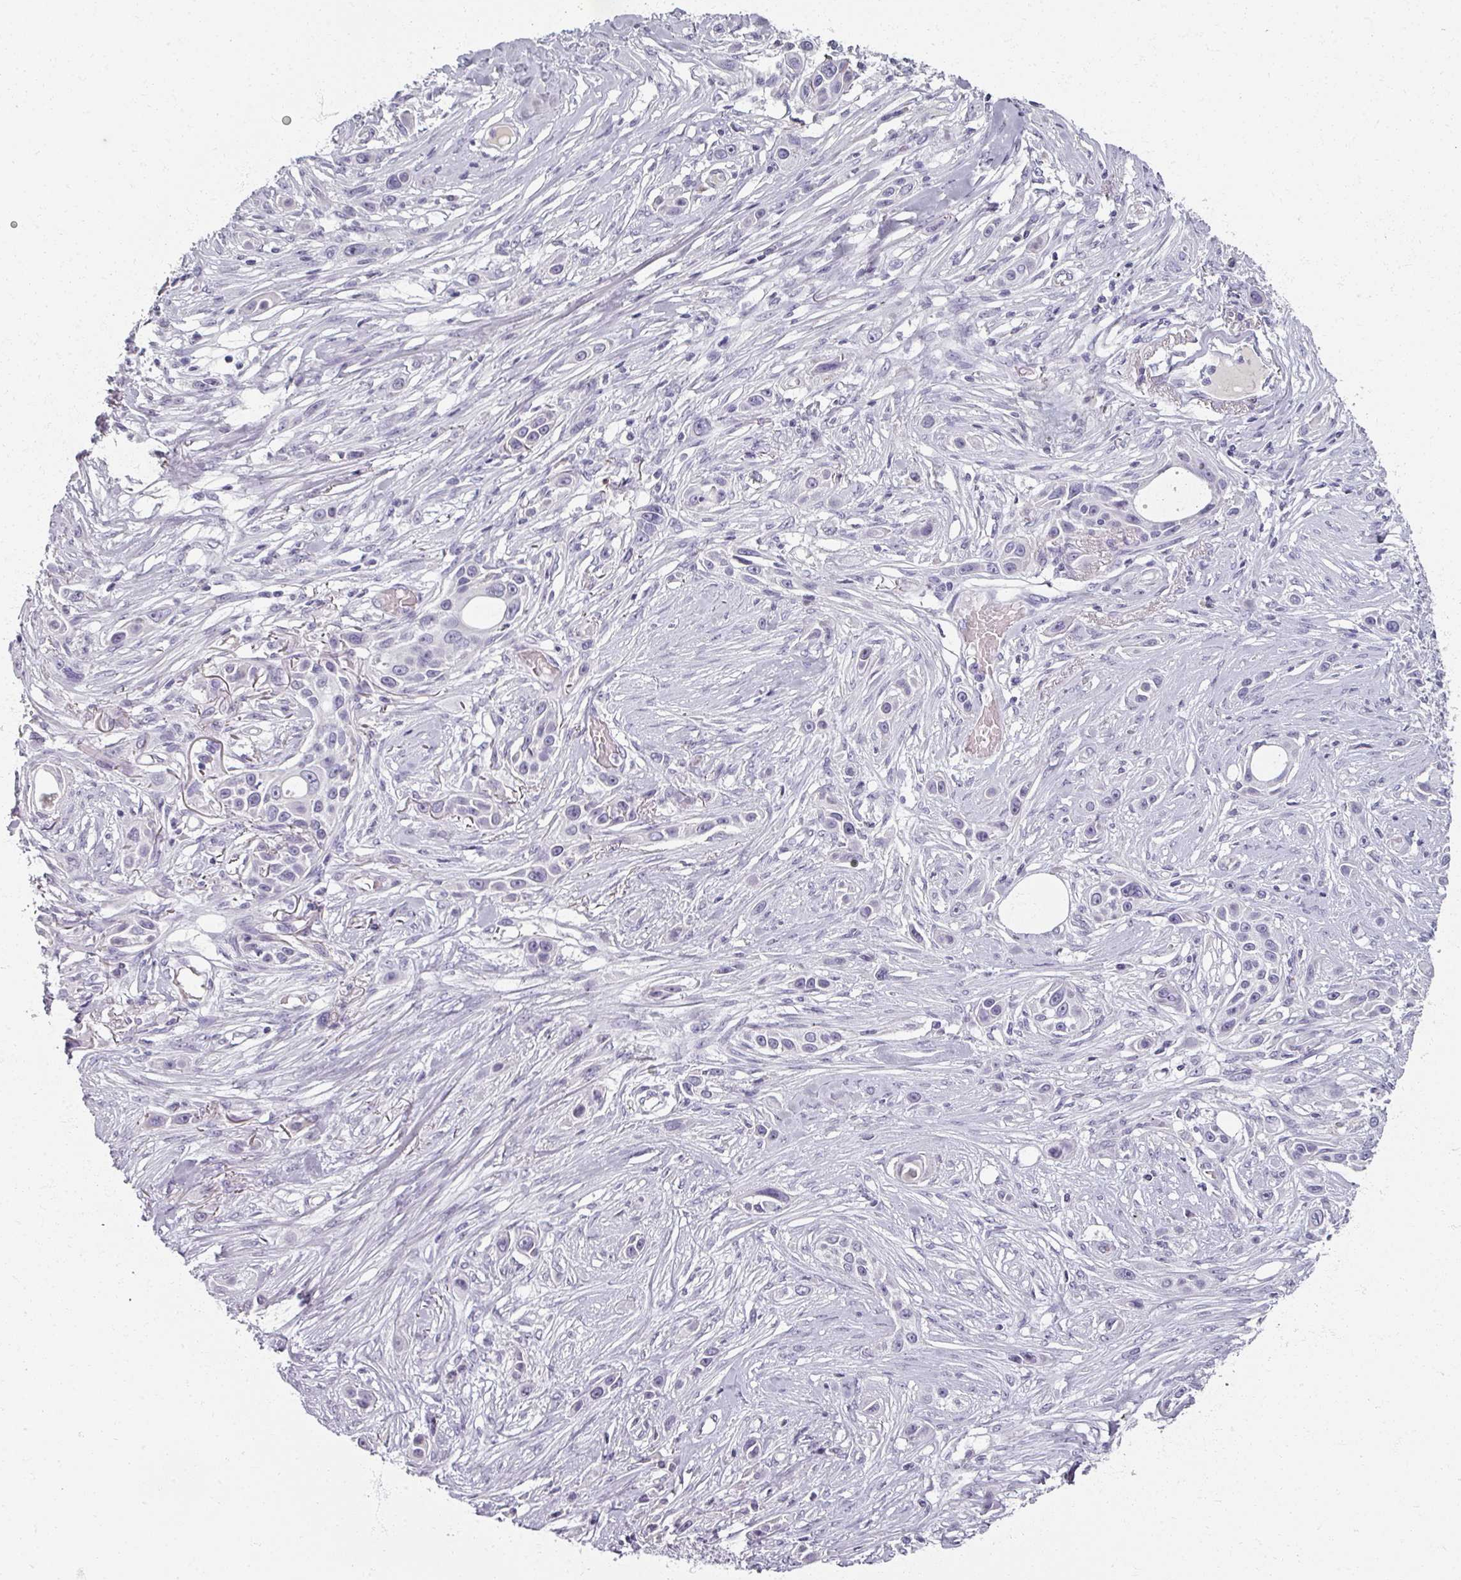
{"staining": {"intensity": "negative", "quantity": "none", "location": "none"}, "tissue": "skin cancer", "cell_type": "Tumor cells", "image_type": "cancer", "snomed": [{"axis": "morphology", "description": "Squamous cell carcinoma, NOS"}, {"axis": "topography", "description": "Skin"}], "caption": "A photomicrograph of human skin cancer (squamous cell carcinoma) is negative for staining in tumor cells. (Stains: DAB (3,3'-diaminobenzidine) immunohistochemistry (IHC) with hematoxylin counter stain, Microscopy: brightfield microscopy at high magnification).", "gene": "REG3G", "patient": {"sex": "female", "age": 69}}